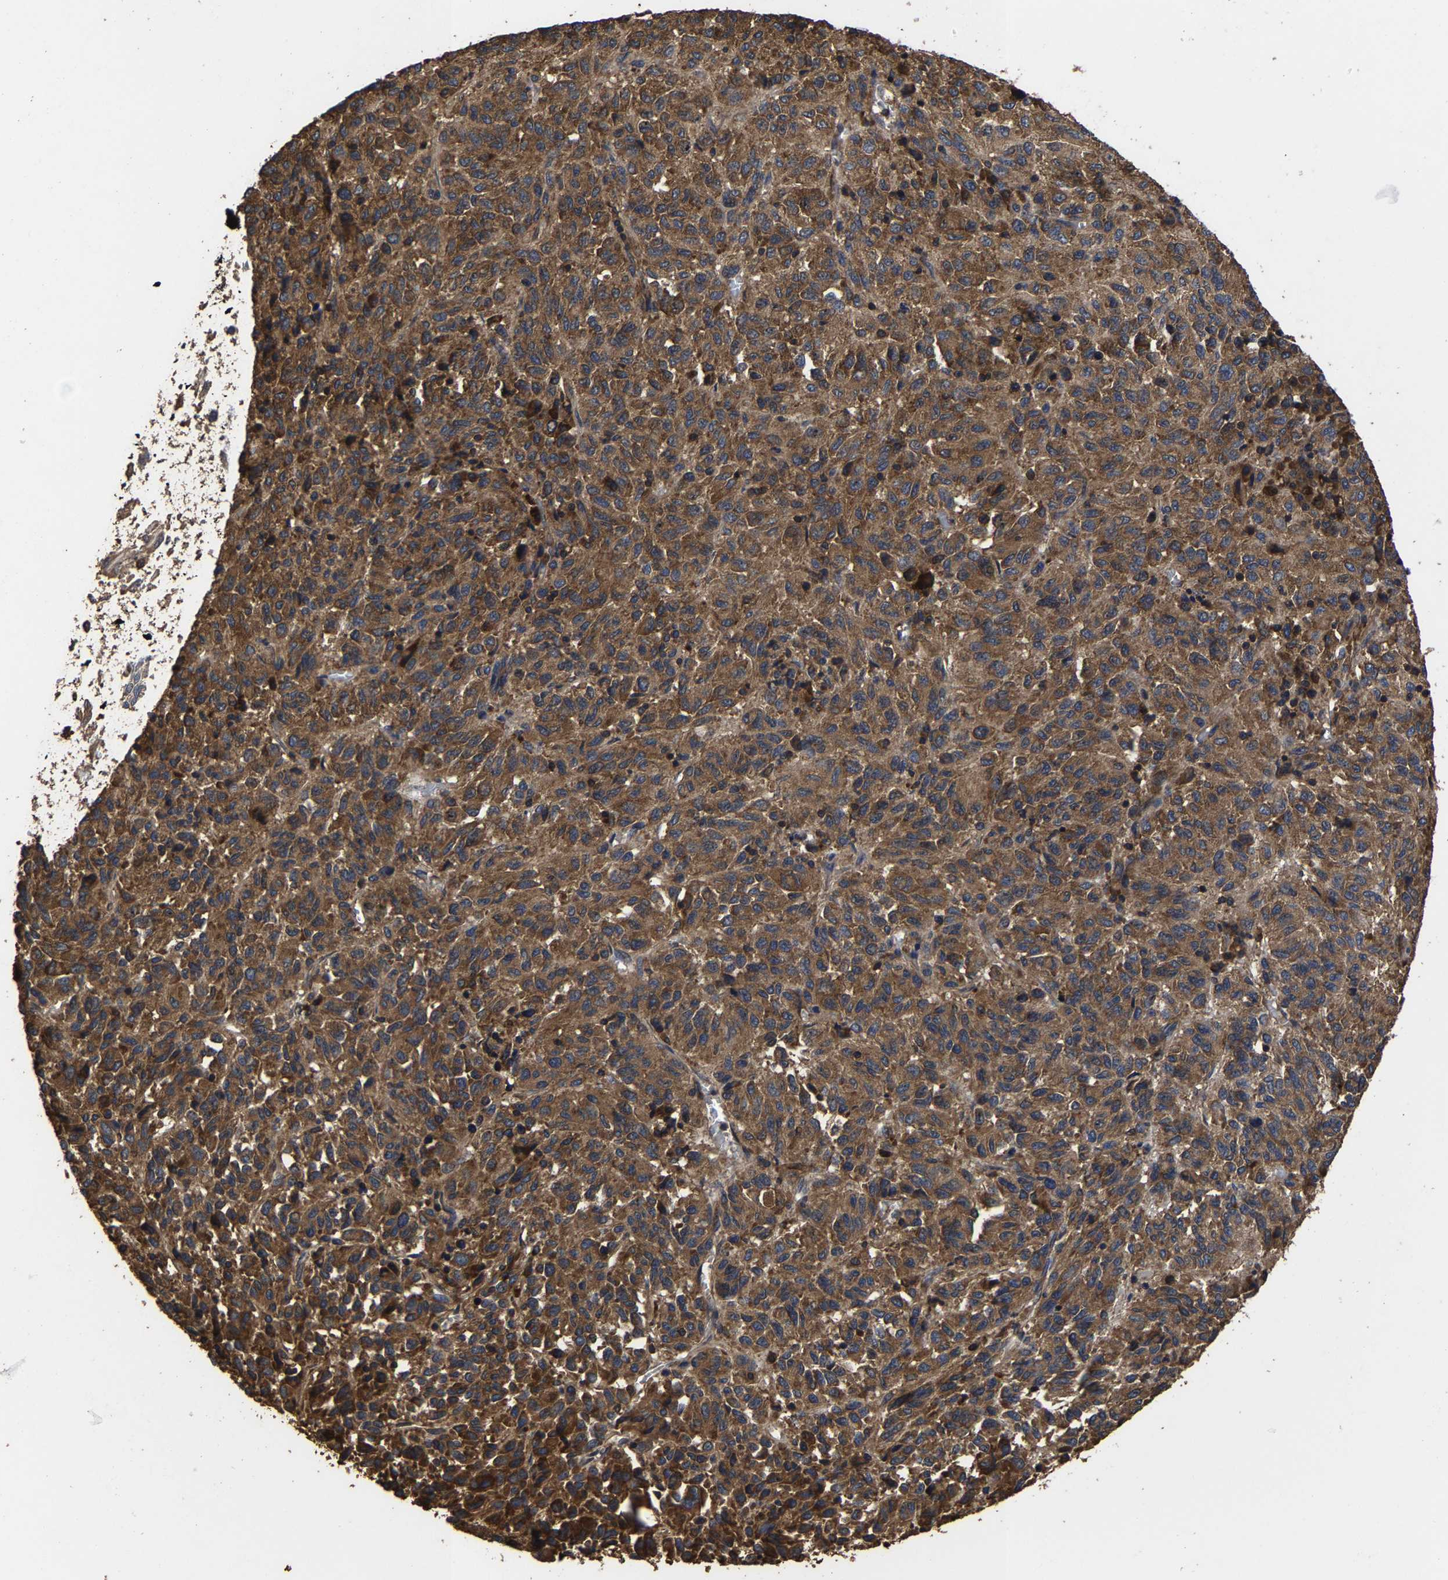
{"staining": {"intensity": "moderate", "quantity": ">75%", "location": "cytoplasmic/membranous"}, "tissue": "melanoma", "cell_type": "Tumor cells", "image_type": "cancer", "snomed": [{"axis": "morphology", "description": "Malignant melanoma, Metastatic site"}, {"axis": "topography", "description": "Lung"}], "caption": "High-power microscopy captured an immunohistochemistry (IHC) micrograph of malignant melanoma (metastatic site), revealing moderate cytoplasmic/membranous expression in approximately >75% of tumor cells.", "gene": "ITCH", "patient": {"sex": "male", "age": 64}}